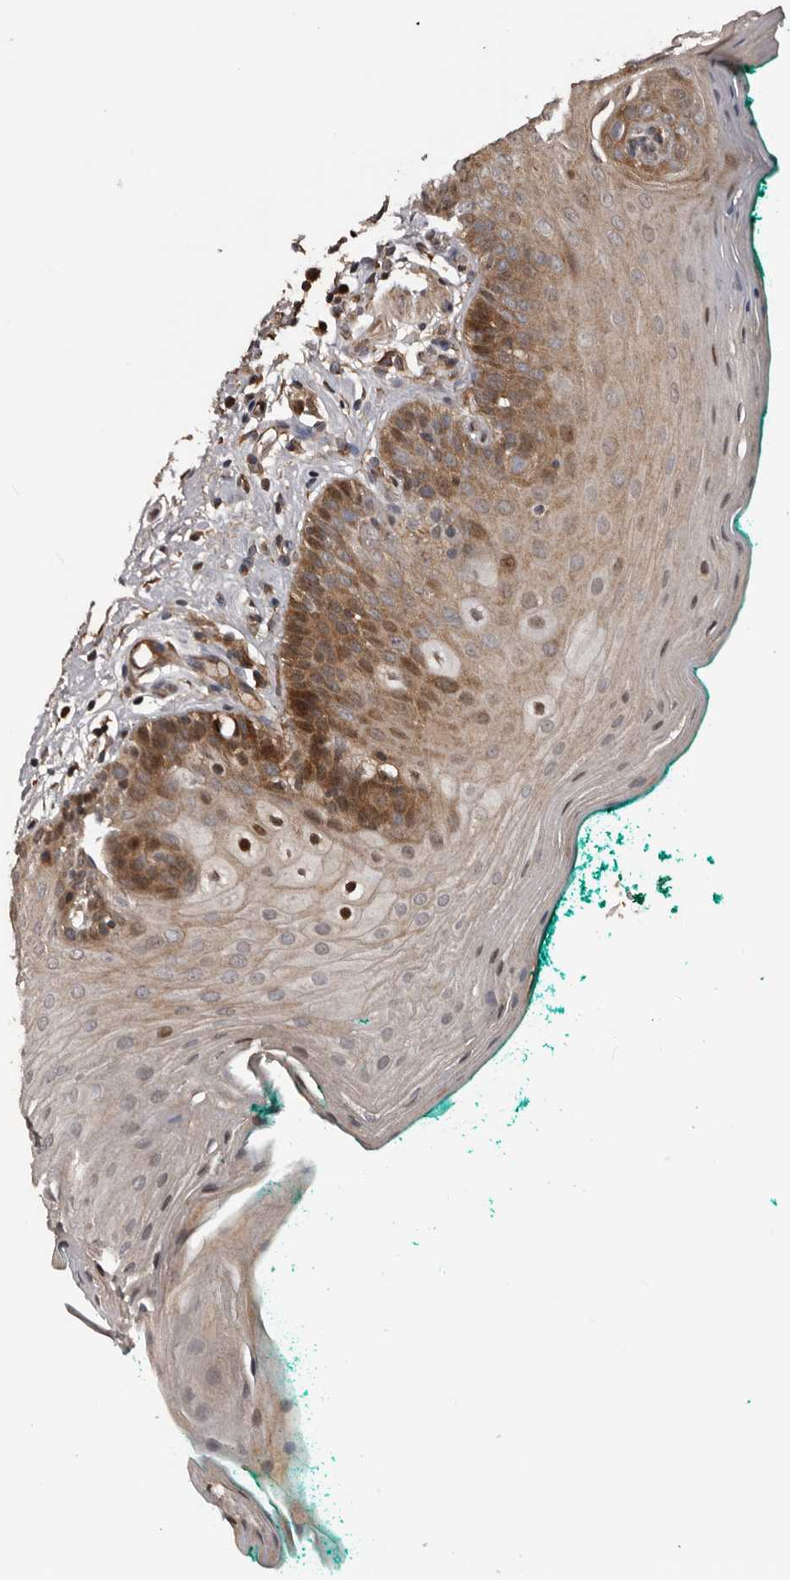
{"staining": {"intensity": "moderate", "quantity": "25%-75%", "location": "cytoplasmic/membranous,nuclear"}, "tissue": "oral mucosa", "cell_type": "Squamous epithelial cells", "image_type": "normal", "snomed": [{"axis": "morphology", "description": "Normal tissue, NOS"}, {"axis": "topography", "description": "Oral tissue"}], "caption": "Immunohistochemical staining of benign oral mucosa reveals medium levels of moderate cytoplasmic/membranous,nuclear staining in about 25%-75% of squamous epithelial cells. The protein is shown in brown color, while the nuclei are stained blue.", "gene": "SERTAD4", "patient": {"sex": "male", "age": 58}}